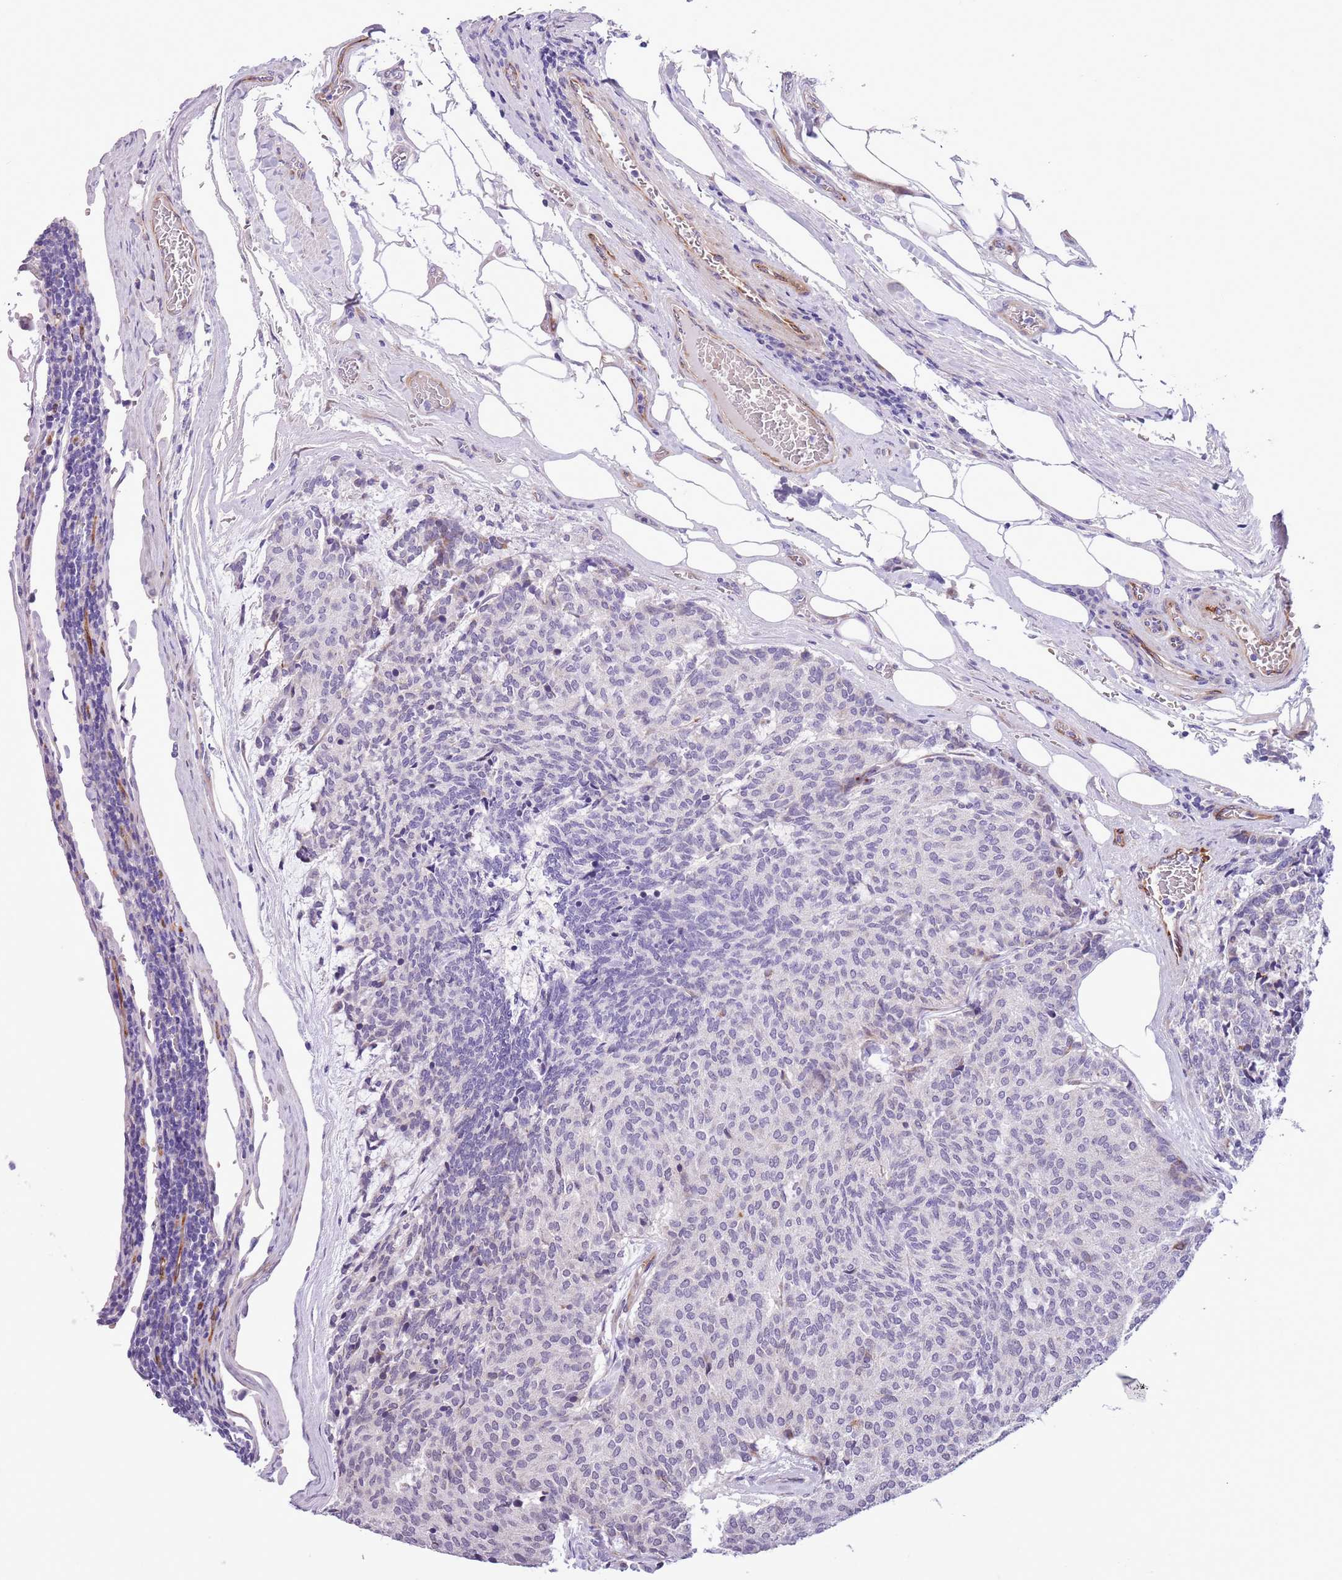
{"staining": {"intensity": "negative", "quantity": "none", "location": "none"}, "tissue": "carcinoid", "cell_type": "Tumor cells", "image_type": "cancer", "snomed": [{"axis": "morphology", "description": "Carcinoid, malignant, NOS"}, {"axis": "topography", "description": "Pancreas"}], "caption": "This is an IHC photomicrograph of carcinoid (malignant). There is no positivity in tumor cells.", "gene": "MRPL32", "patient": {"sex": "female", "age": 54}}